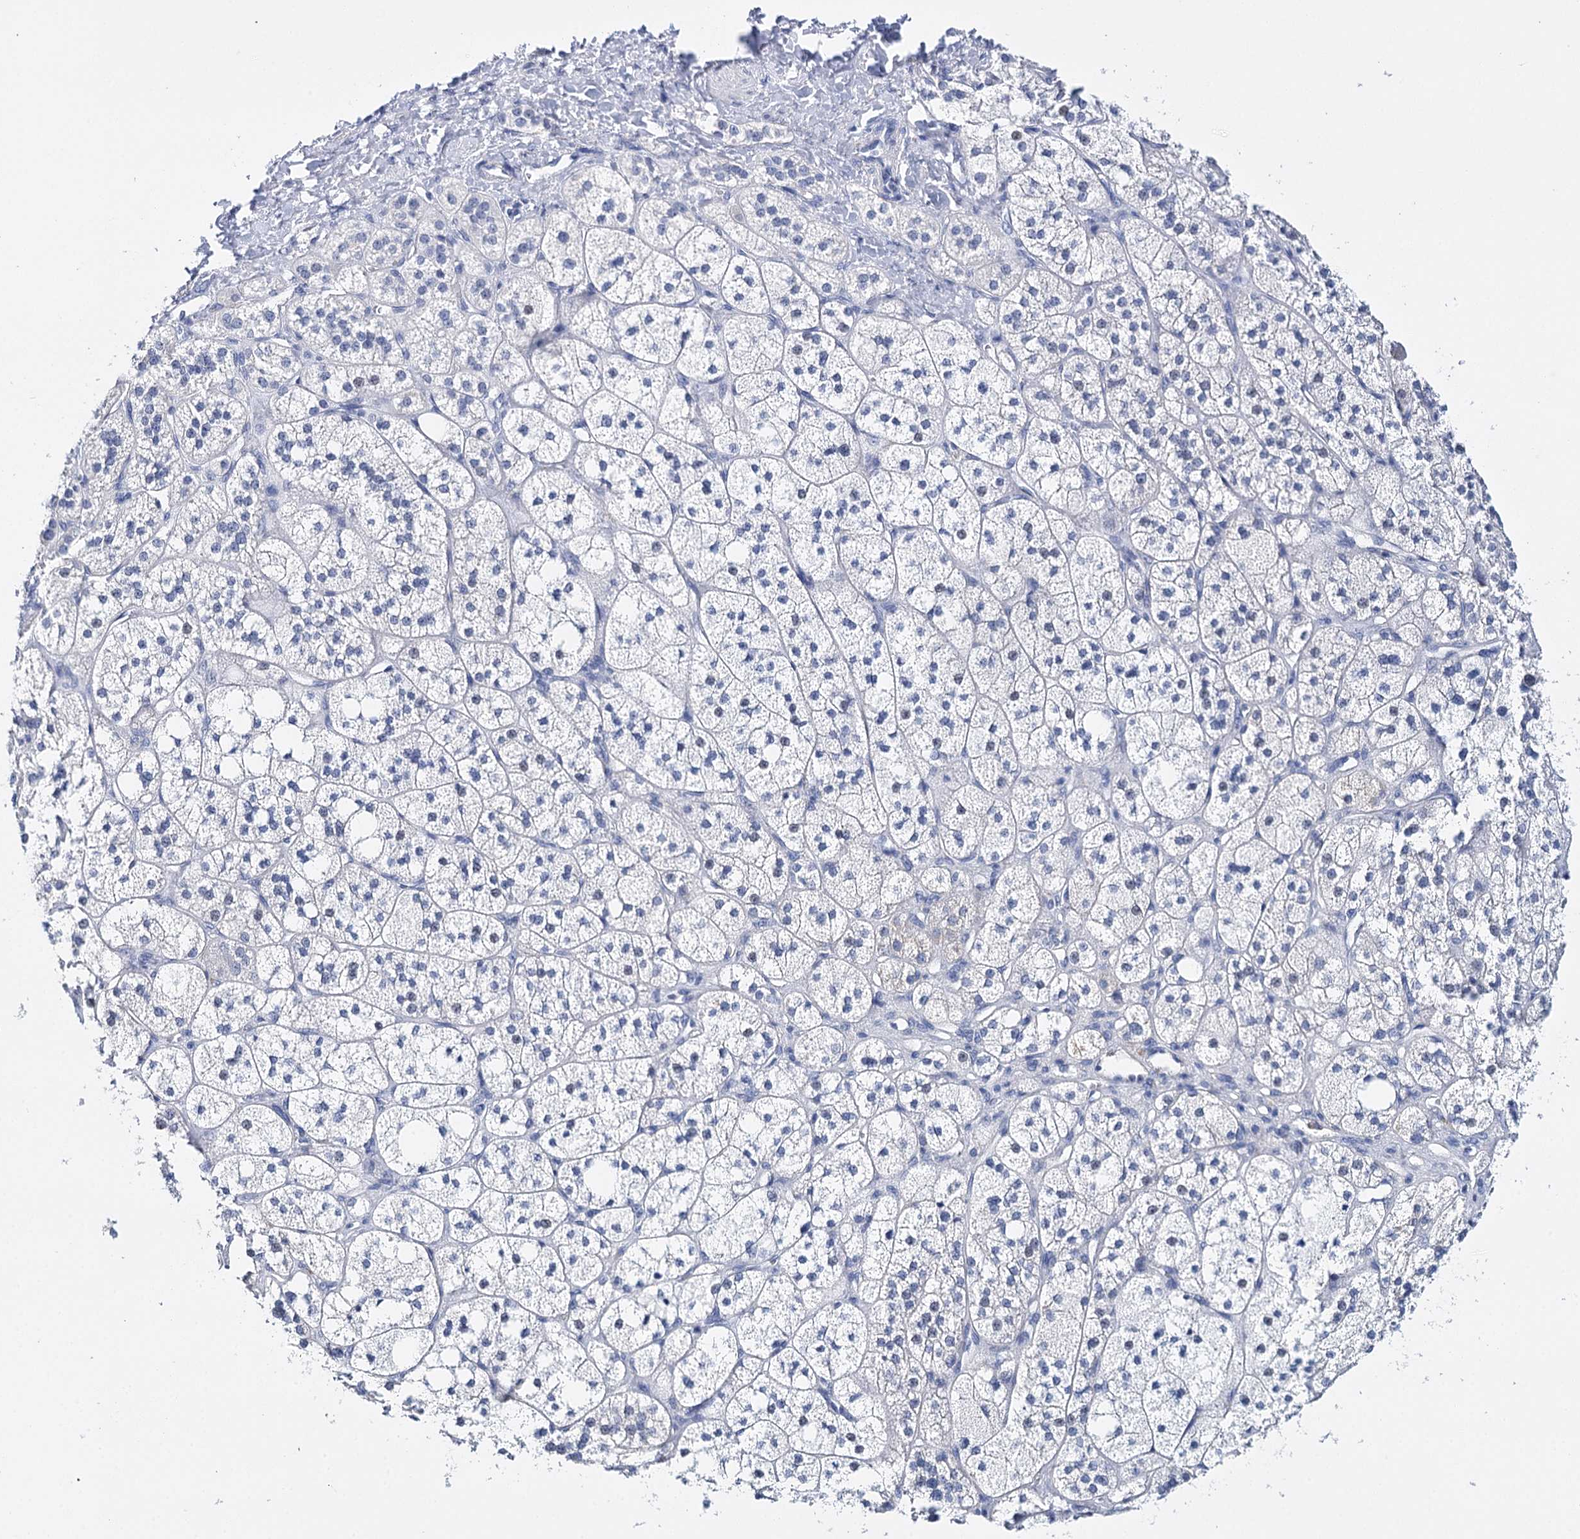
{"staining": {"intensity": "negative", "quantity": "none", "location": "none"}, "tissue": "adrenal gland", "cell_type": "Glandular cells", "image_type": "normal", "snomed": [{"axis": "morphology", "description": "Normal tissue, NOS"}, {"axis": "topography", "description": "Adrenal gland"}], "caption": "DAB (3,3'-diaminobenzidine) immunohistochemical staining of normal adrenal gland displays no significant positivity in glandular cells. (DAB immunohistochemistry (IHC), high magnification).", "gene": "CEACAM8", "patient": {"sex": "male", "age": 61}}